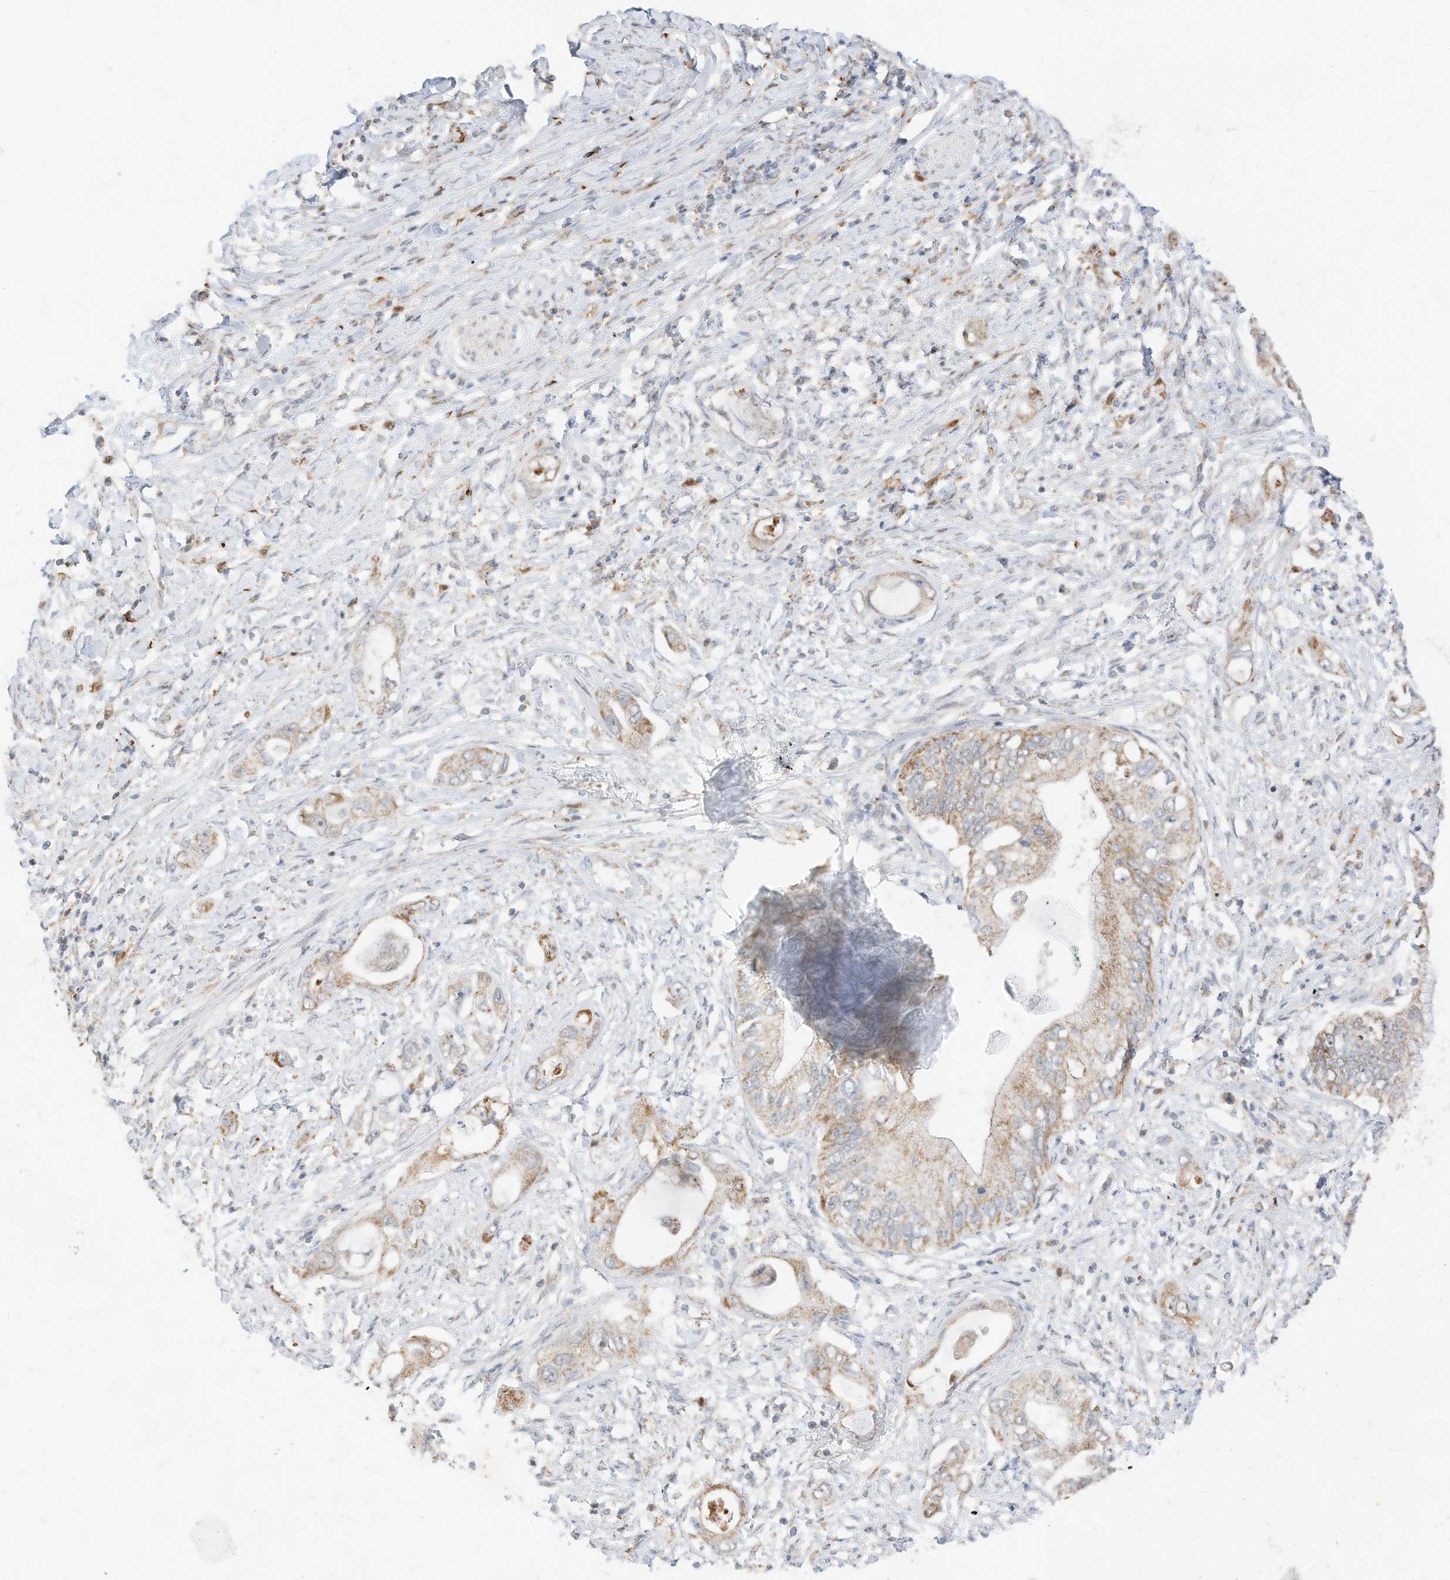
{"staining": {"intensity": "moderate", "quantity": ">75%", "location": "cytoplasmic/membranous"}, "tissue": "pancreatic cancer", "cell_type": "Tumor cells", "image_type": "cancer", "snomed": [{"axis": "morphology", "description": "Inflammation, NOS"}, {"axis": "morphology", "description": "Adenocarcinoma, NOS"}, {"axis": "topography", "description": "Pancreas"}], "caption": "Moderate cytoplasmic/membranous protein staining is present in approximately >75% of tumor cells in pancreatic cancer.", "gene": "MTUS2", "patient": {"sex": "female", "age": 56}}